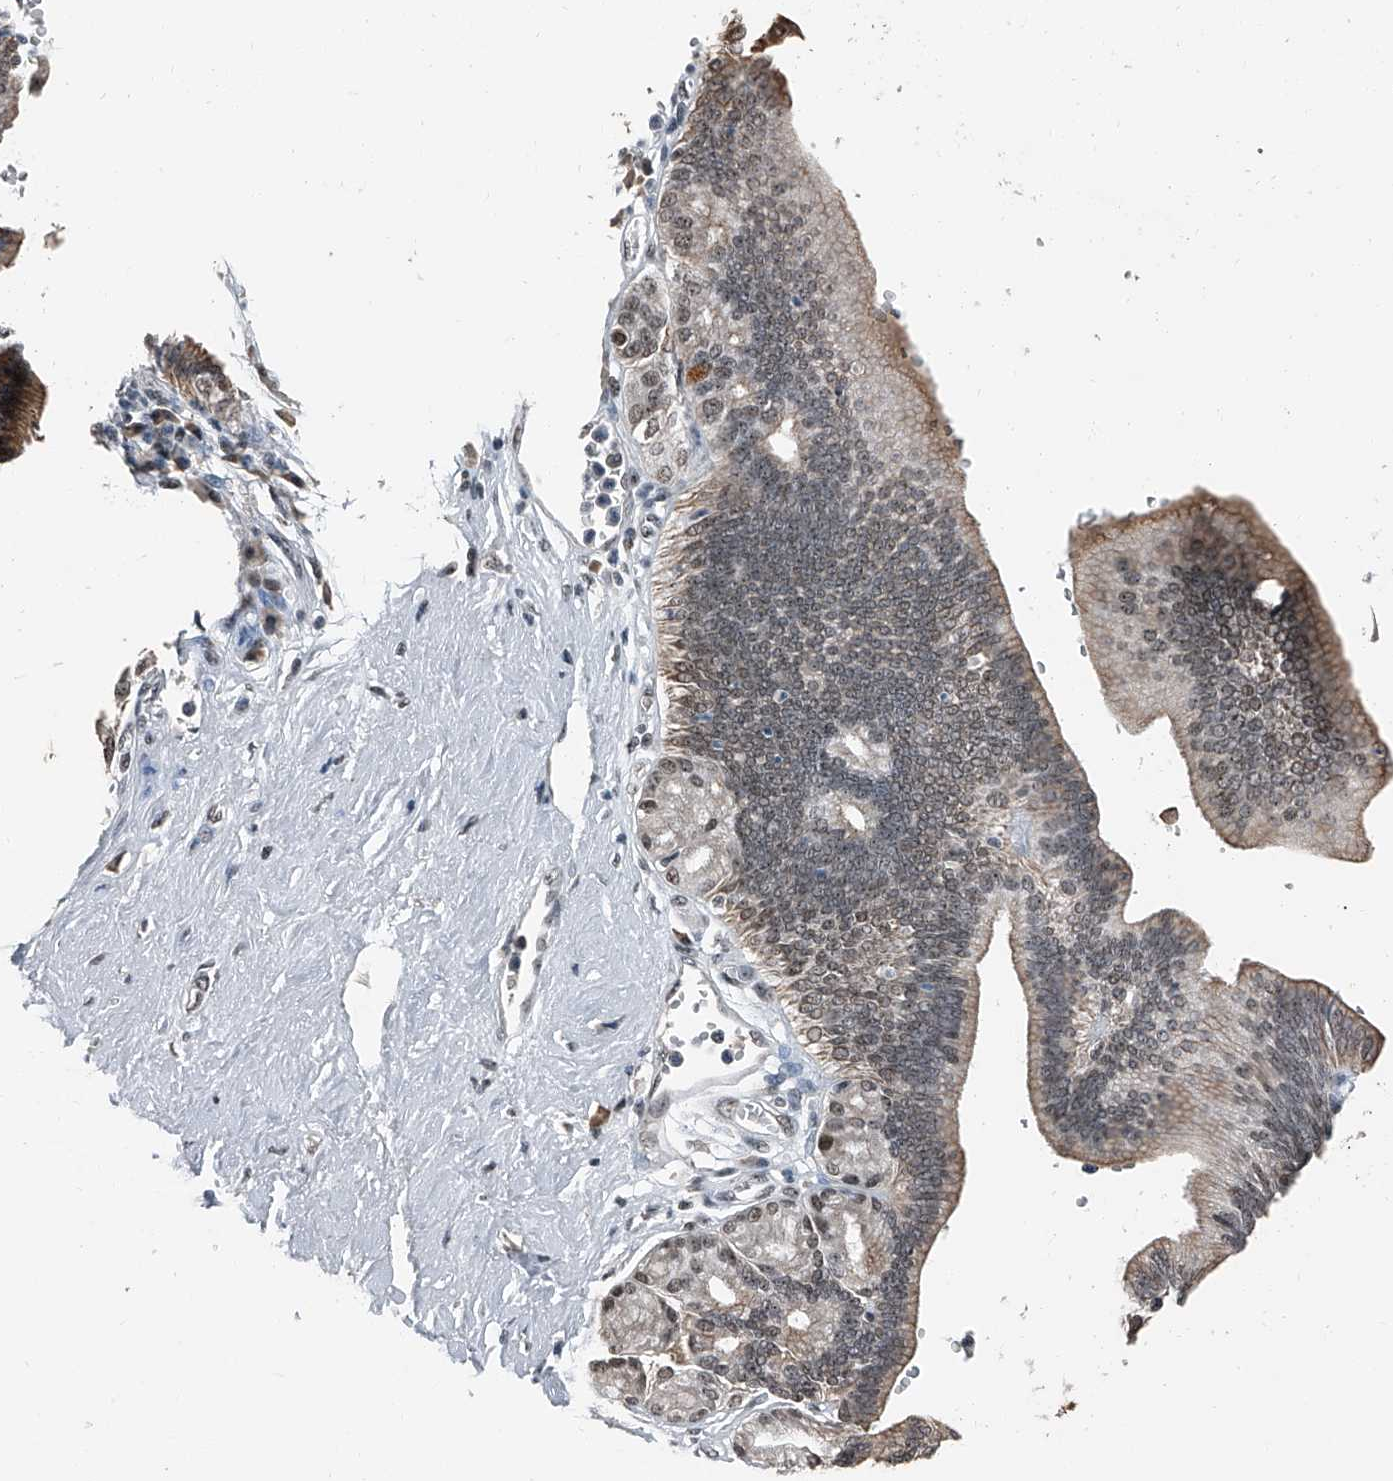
{"staining": {"intensity": "weak", "quantity": ">75%", "location": "cytoplasmic/membranous,nuclear"}, "tissue": "pancreatic cancer", "cell_type": "Tumor cells", "image_type": "cancer", "snomed": [{"axis": "morphology", "description": "Adenocarcinoma, NOS"}, {"axis": "topography", "description": "Pancreas"}], "caption": "Immunohistochemistry (IHC) of pancreatic cancer exhibits low levels of weak cytoplasmic/membranous and nuclear staining in about >75% of tumor cells.", "gene": "TCOF1", "patient": {"sex": "female", "age": 73}}